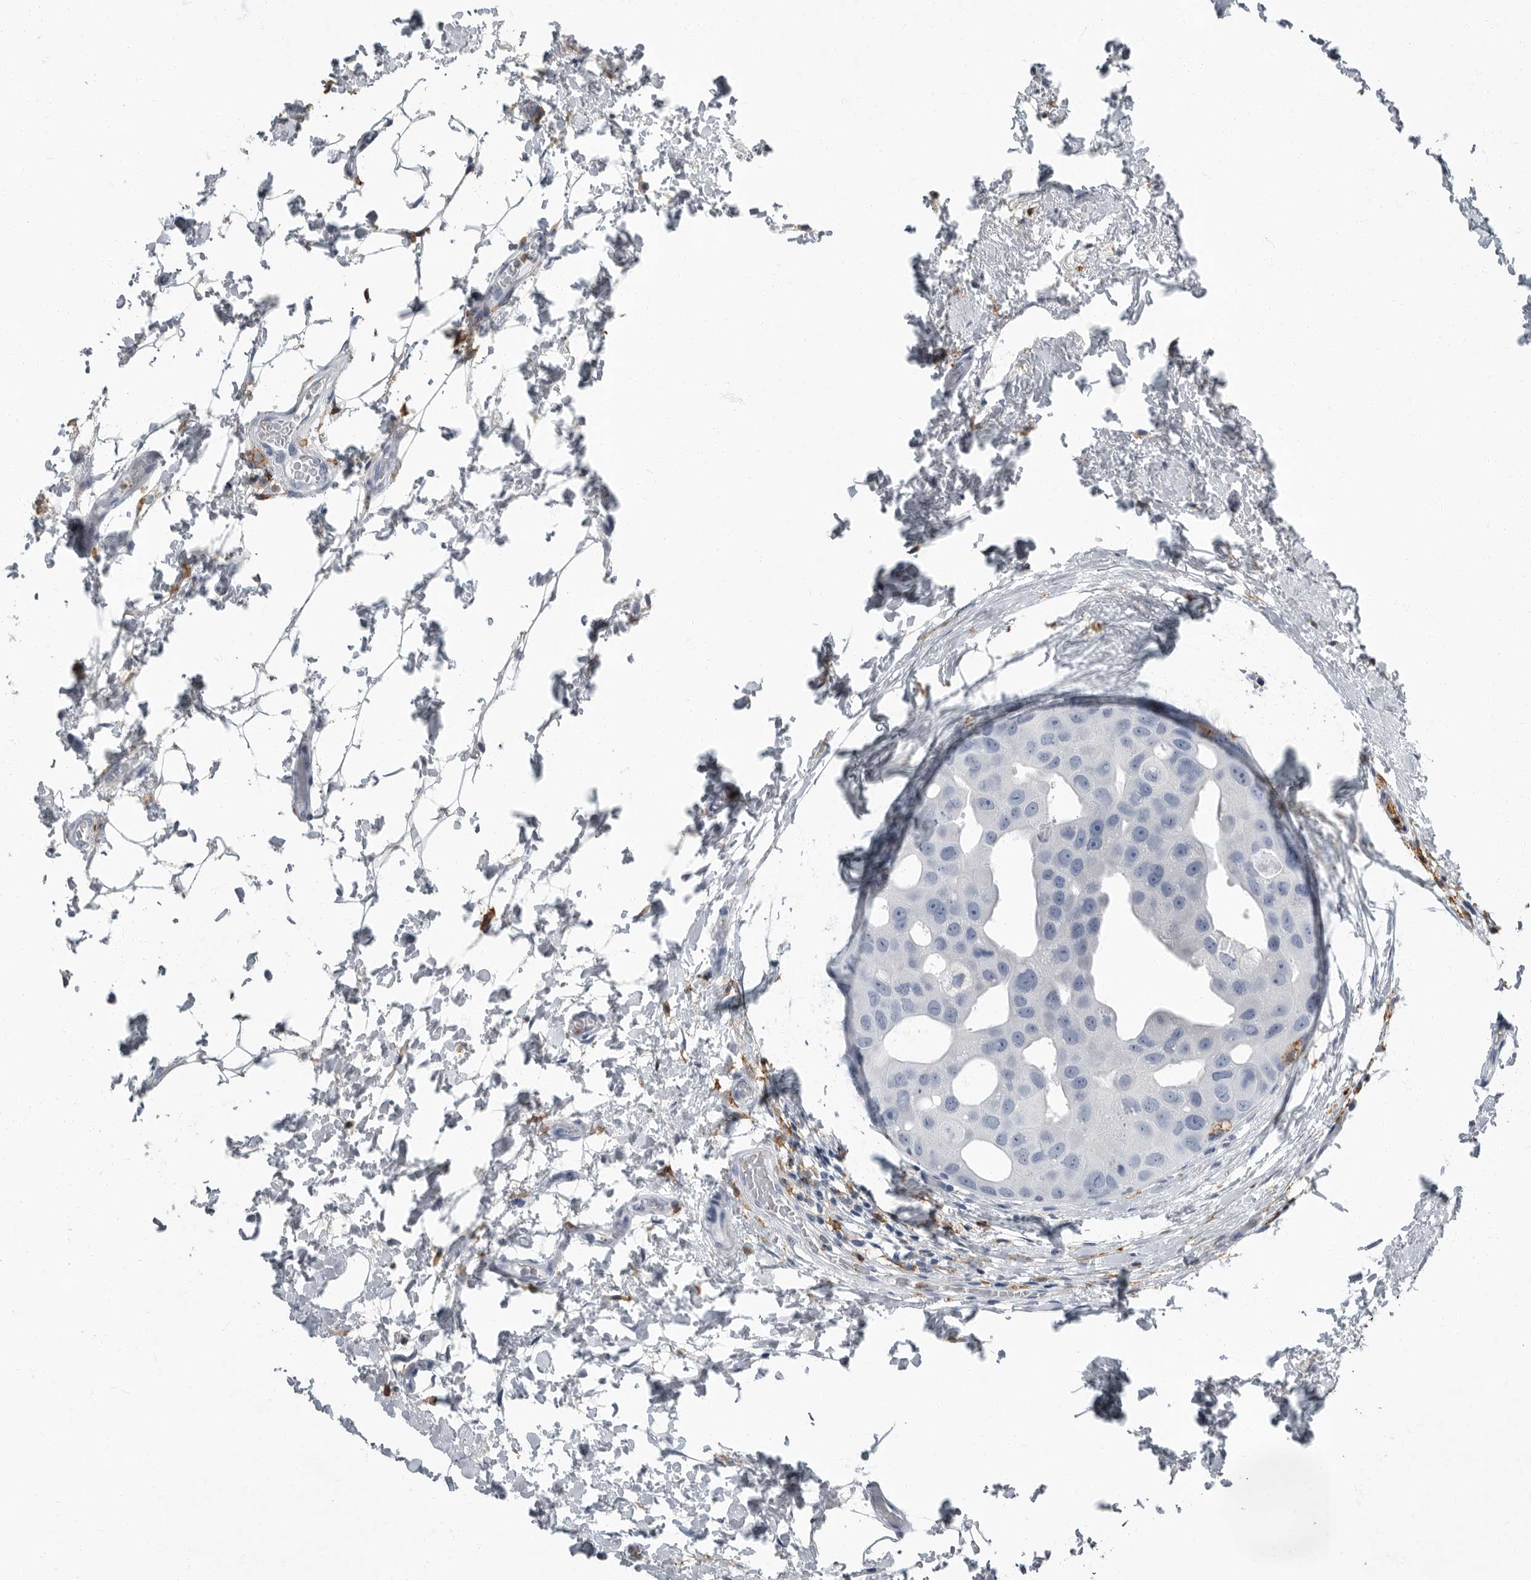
{"staining": {"intensity": "negative", "quantity": "none", "location": "none"}, "tissue": "breast cancer", "cell_type": "Tumor cells", "image_type": "cancer", "snomed": [{"axis": "morphology", "description": "Duct carcinoma"}, {"axis": "topography", "description": "Breast"}], "caption": "DAB (3,3'-diaminobenzidine) immunohistochemical staining of human breast cancer reveals no significant positivity in tumor cells.", "gene": "FCER1G", "patient": {"sex": "female", "age": 62}}